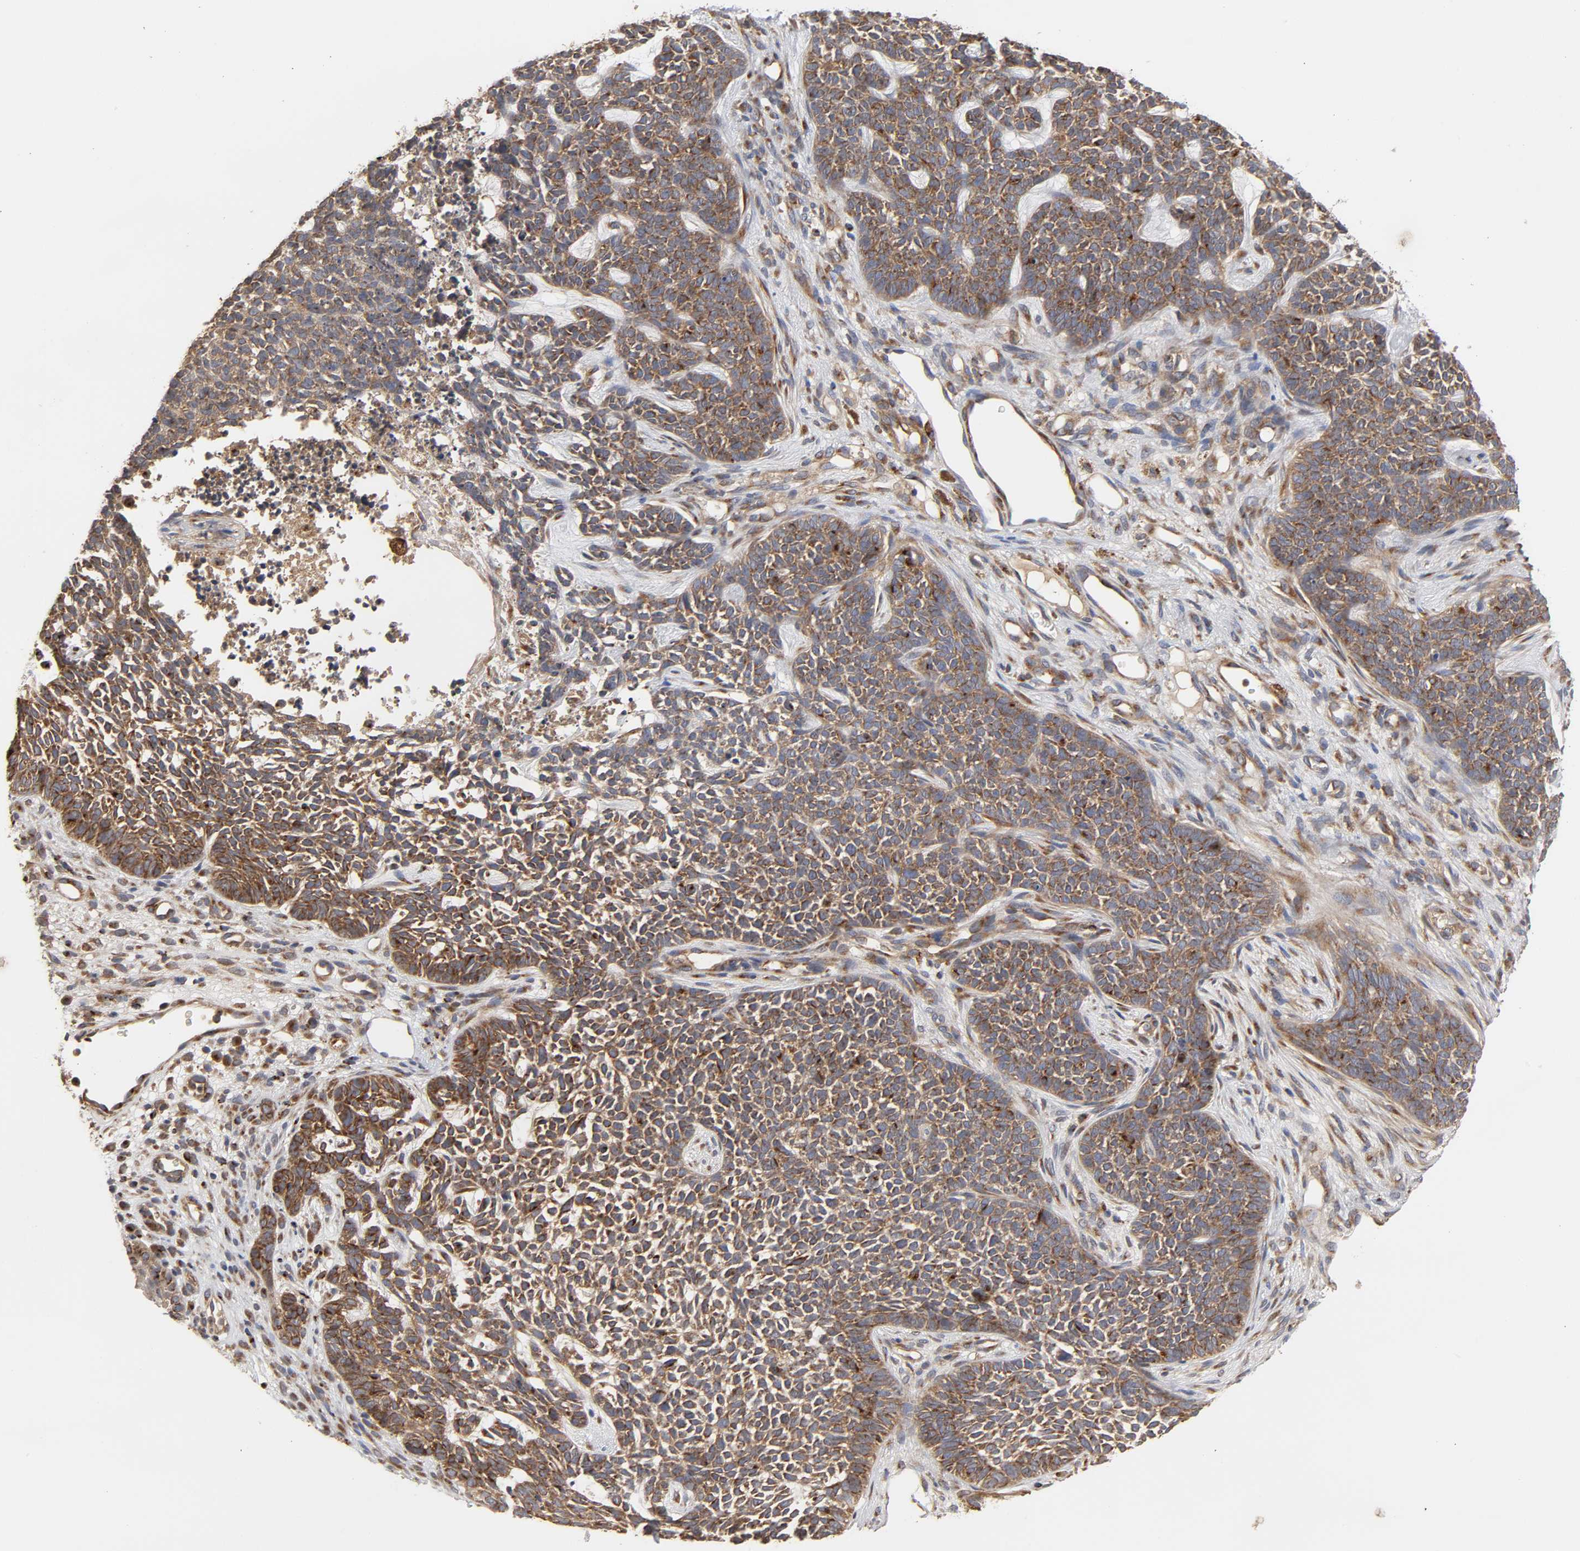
{"staining": {"intensity": "moderate", "quantity": ">75%", "location": "cytoplasmic/membranous"}, "tissue": "skin cancer", "cell_type": "Tumor cells", "image_type": "cancer", "snomed": [{"axis": "morphology", "description": "Basal cell carcinoma"}, {"axis": "topography", "description": "Skin"}], "caption": "The photomicrograph displays a brown stain indicating the presence of a protein in the cytoplasmic/membranous of tumor cells in skin cancer (basal cell carcinoma).", "gene": "GNPTG", "patient": {"sex": "female", "age": 84}}